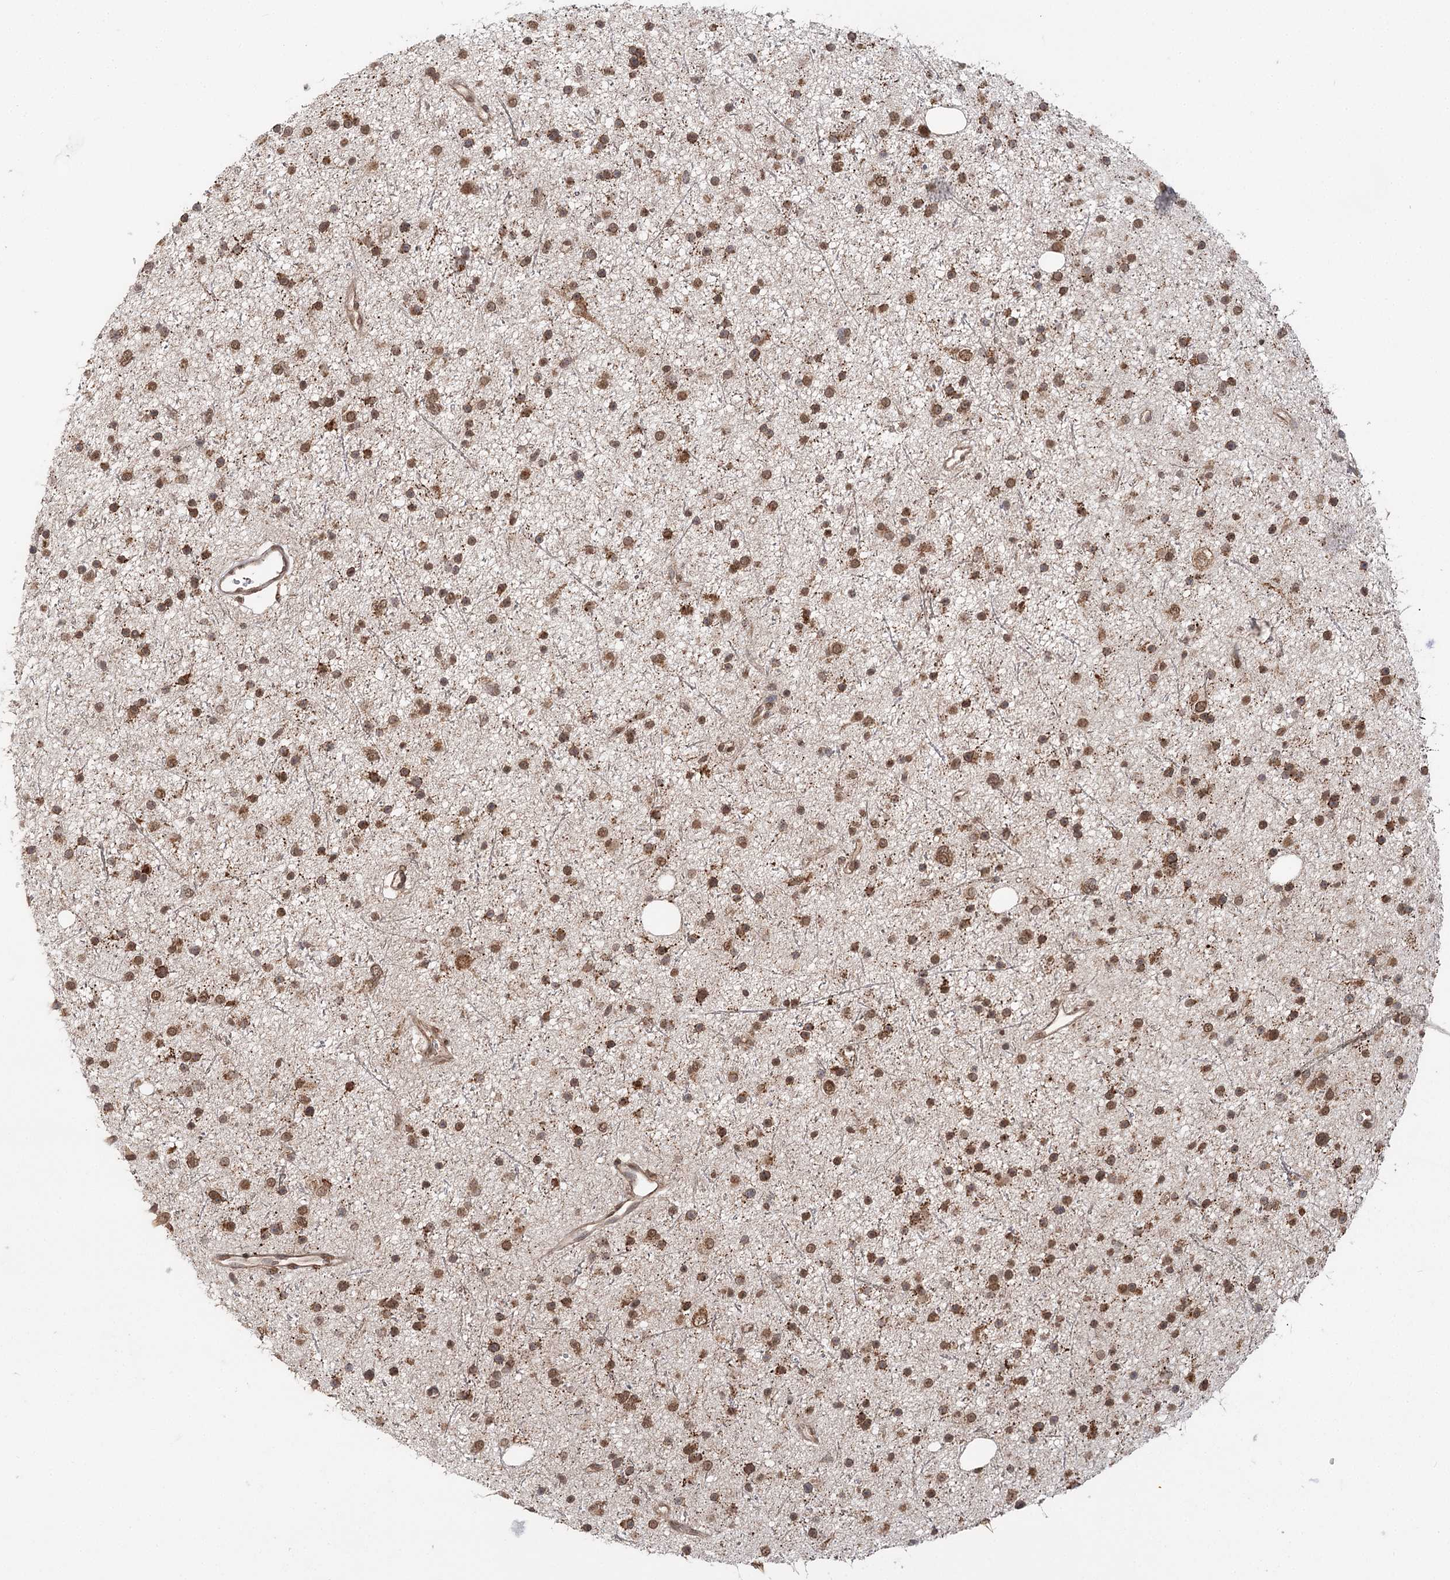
{"staining": {"intensity": "moderate", "quantity": ">75%", "location": "cytoplasmic/membranous,nuclear"}, "tissue": "glioma", "cell_type": "Tumor cells", "image_type": "cancer", "snomed": [{"axis": "morphology", "description": "Glioma, malignant, Low grade"}, {"axis": "topography", "description": "Cerebral cortex"}], "caption": "An image of human glioma stained for a protein shows moderate cytoplasmic/membranous and nuclear brown staining in tumor cells. Using DAB (3,3'-diaminobenzidine) (brown) and hematoxylin (blue) stains, captured at high magnification using brightfield microscopy.", "gene": "ZNRF3", "patient": {"sex": "female", "age": 39}}